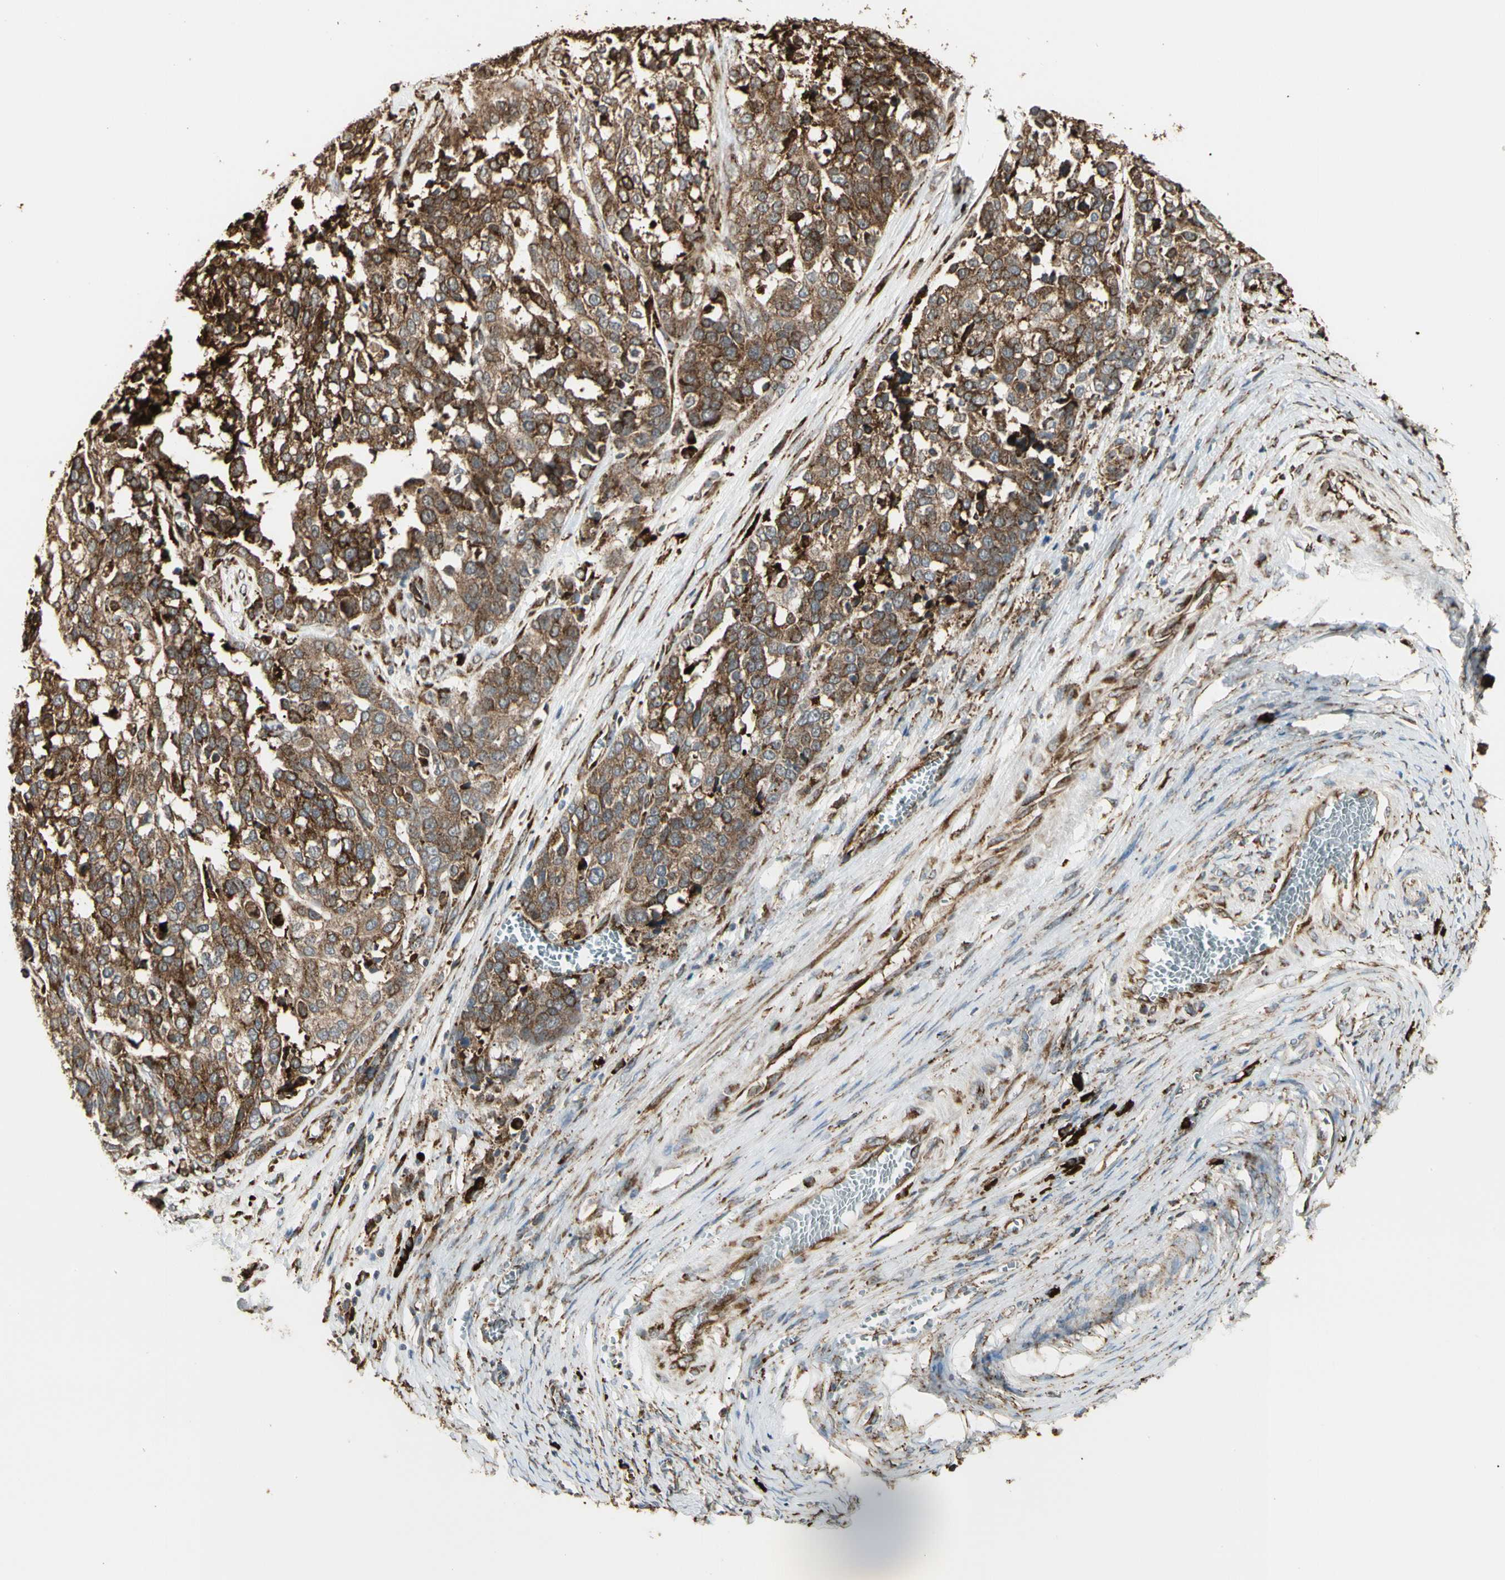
{"staining": {"intensity": "strong", "quantity": ">75%", "location": "cytoplasmic/membranous"}, "tissue": "ovarian cancer", "cell_type": "Tumor cells", "image_type": "cancer", "snomed": [{"axis": "morphology", "description": "Cystadenocarcinoma, serous, NOS"}, {"axis": "topography", "description": "Ovary"}], "caption": "This photomicrograph displays ovarian serous cystadenocarcinoma stained with immunohistochemistry (IHC) to label a protein in brown. The cytoplasmic/membranous of tumor cells show strong positivity for the protein. Nuclei are counter-stained blue.", "gene": "HSP90B1", "patient": {"sex": "female", "age": 44}}